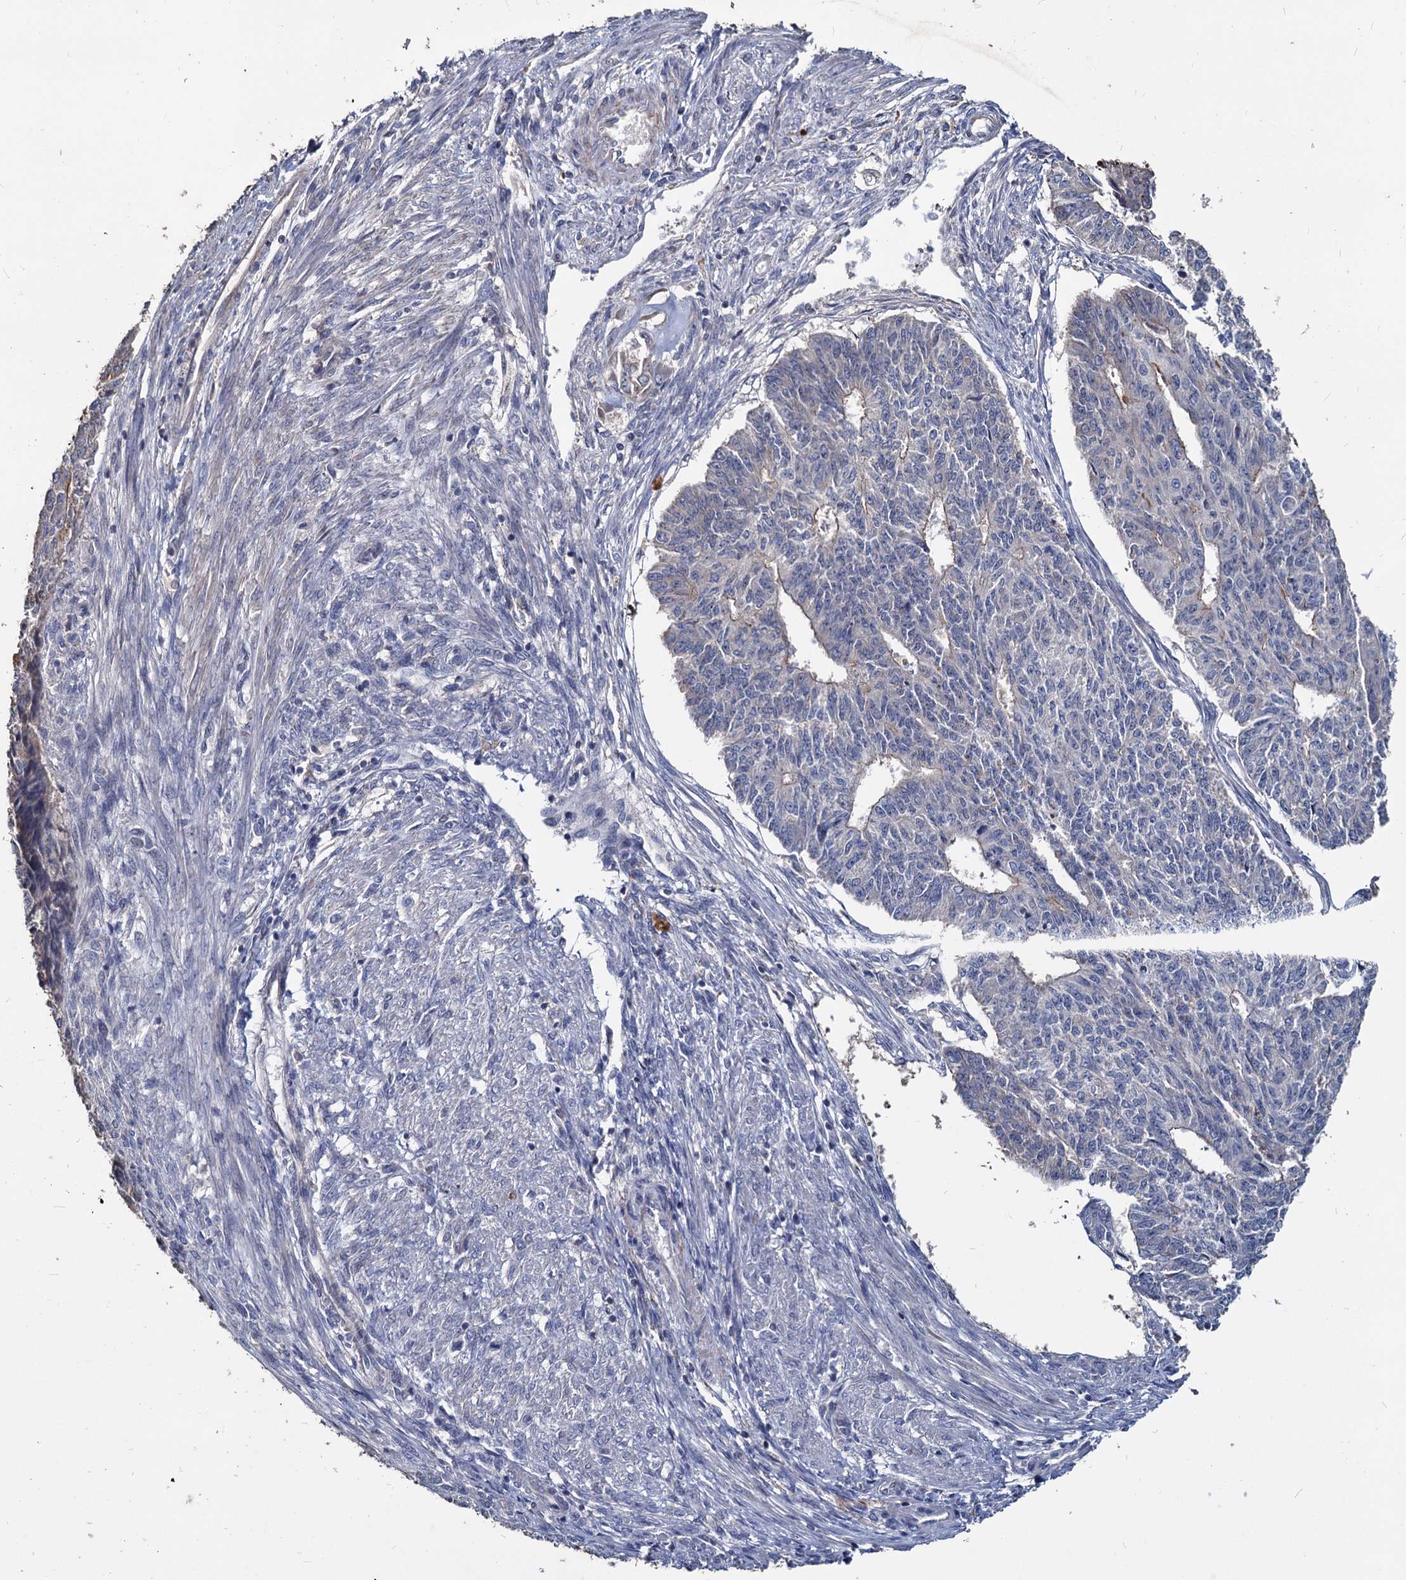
{"staining": {"intensity": "negative", "quantity": "none", "location": "none"}, "tissue": "endometrial cancer", "cell_type": "Tumor cells", "image_type": "cancer", "snomed": [{"axis": "morphology", "description": "Adenocarcinoma, NOS"}, {"axis": "topography", "description": "Endometrium"}], "caption": "The micrograph exhibits no staining of tumor cells in adenocarcinoma (endometrial).", "gene": "DEPDC4", "patient": {"sex": "female", "age": 32}}